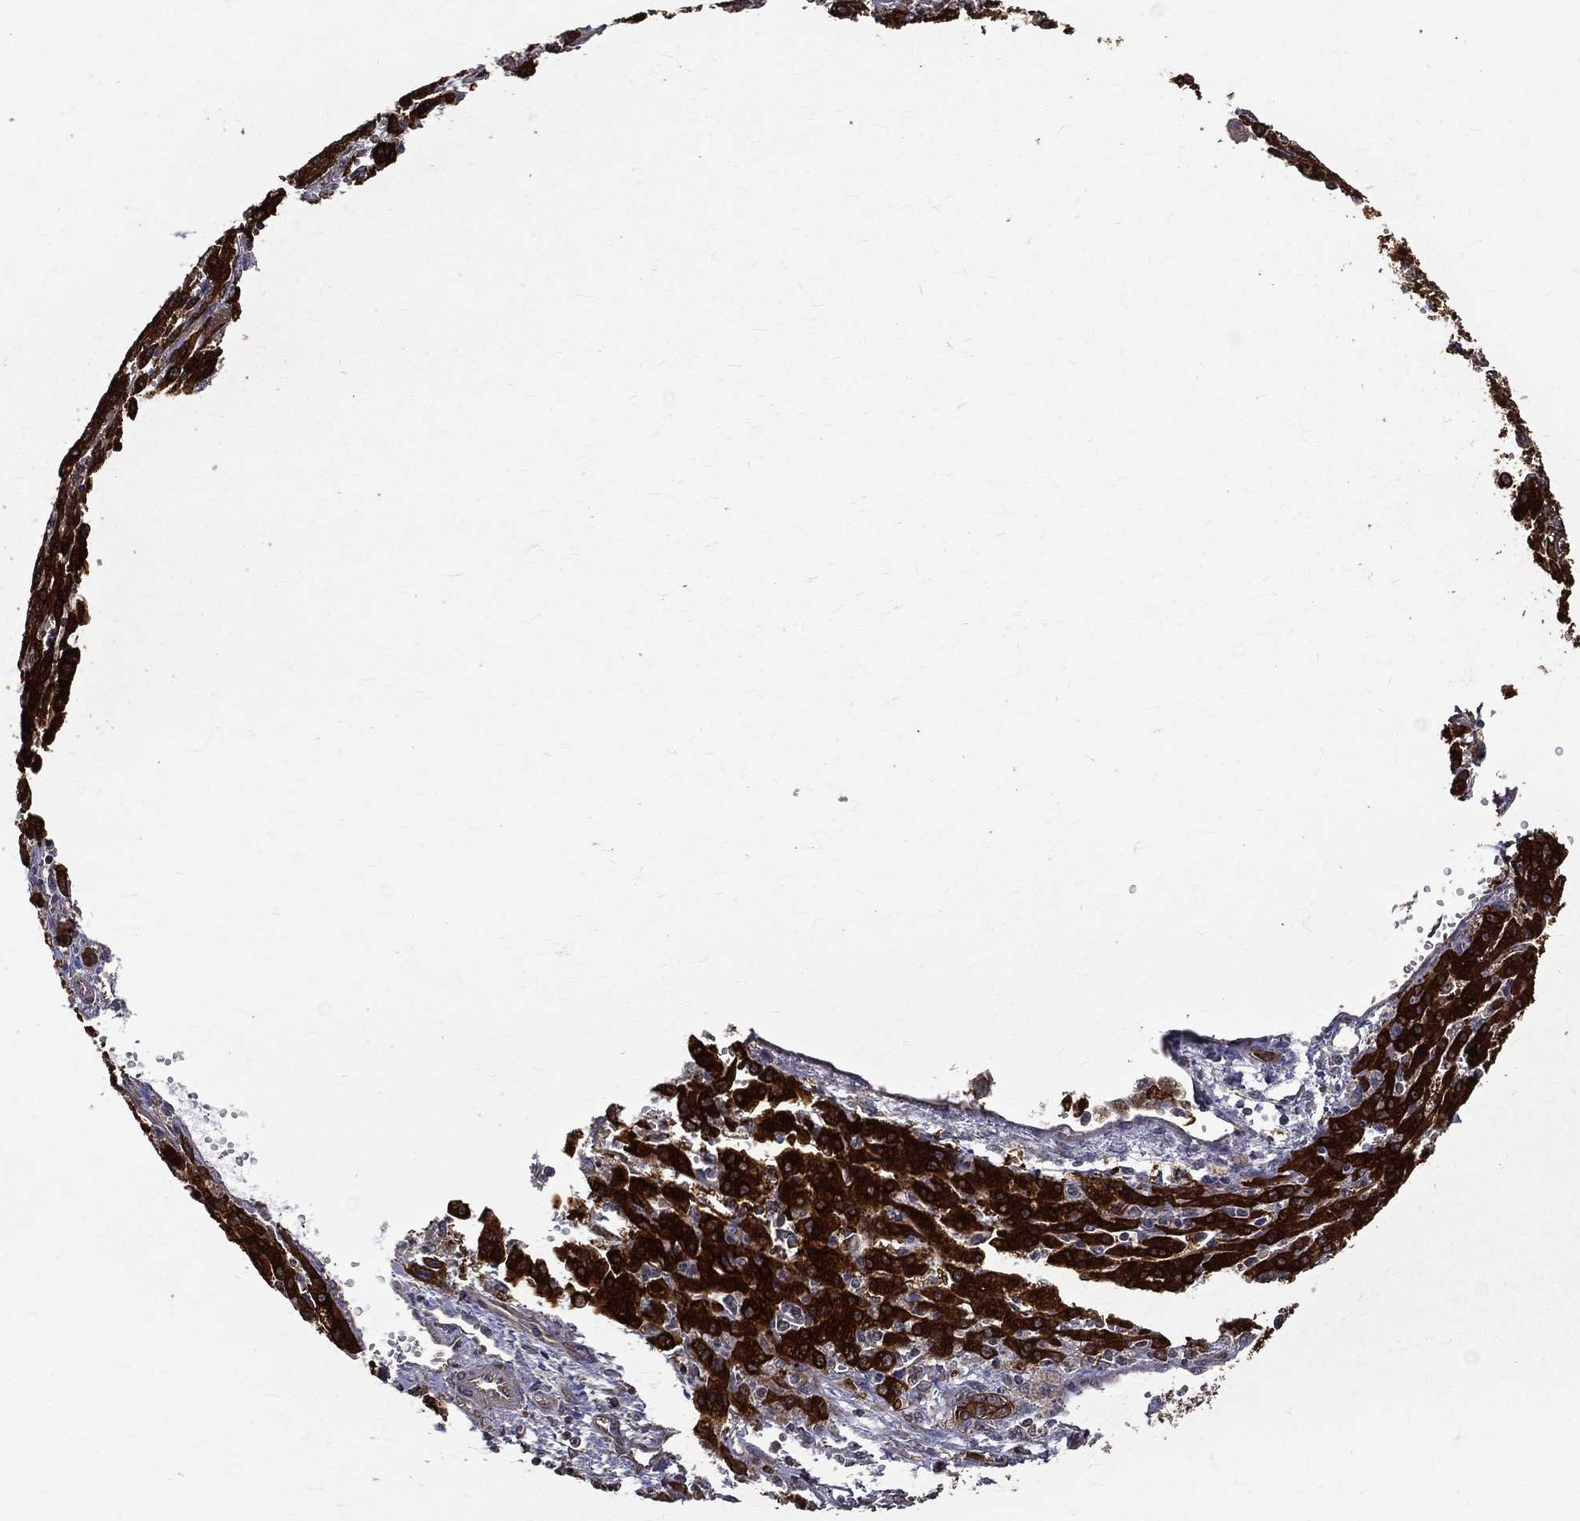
{"staining": {"intensity": "strong", "quantity": ">75%", "location": "cytoplasmic/membranous"}, "tissue": "liver cancer", "cell_type": "Tumor cells", "image_type": "cancer", "snomed": [{"axis": "morphology", "description": "Carcinoma, Hepatocellular, NOS"}, {"axis": "topography", "description": "Liver"}], "caption": "Tumor cells display strong cytoplasmic/membranous staining in approximately >75% of cells in liver hepatocellular carcinoma. Using DAB (3,3'-diaminobenzidine) (brown) and hematoxylin (blue) stains, captured at high magnification using brightfield microscopy.", "gene": "RPGR", "patient": {"sex": "female", "age": 70}}